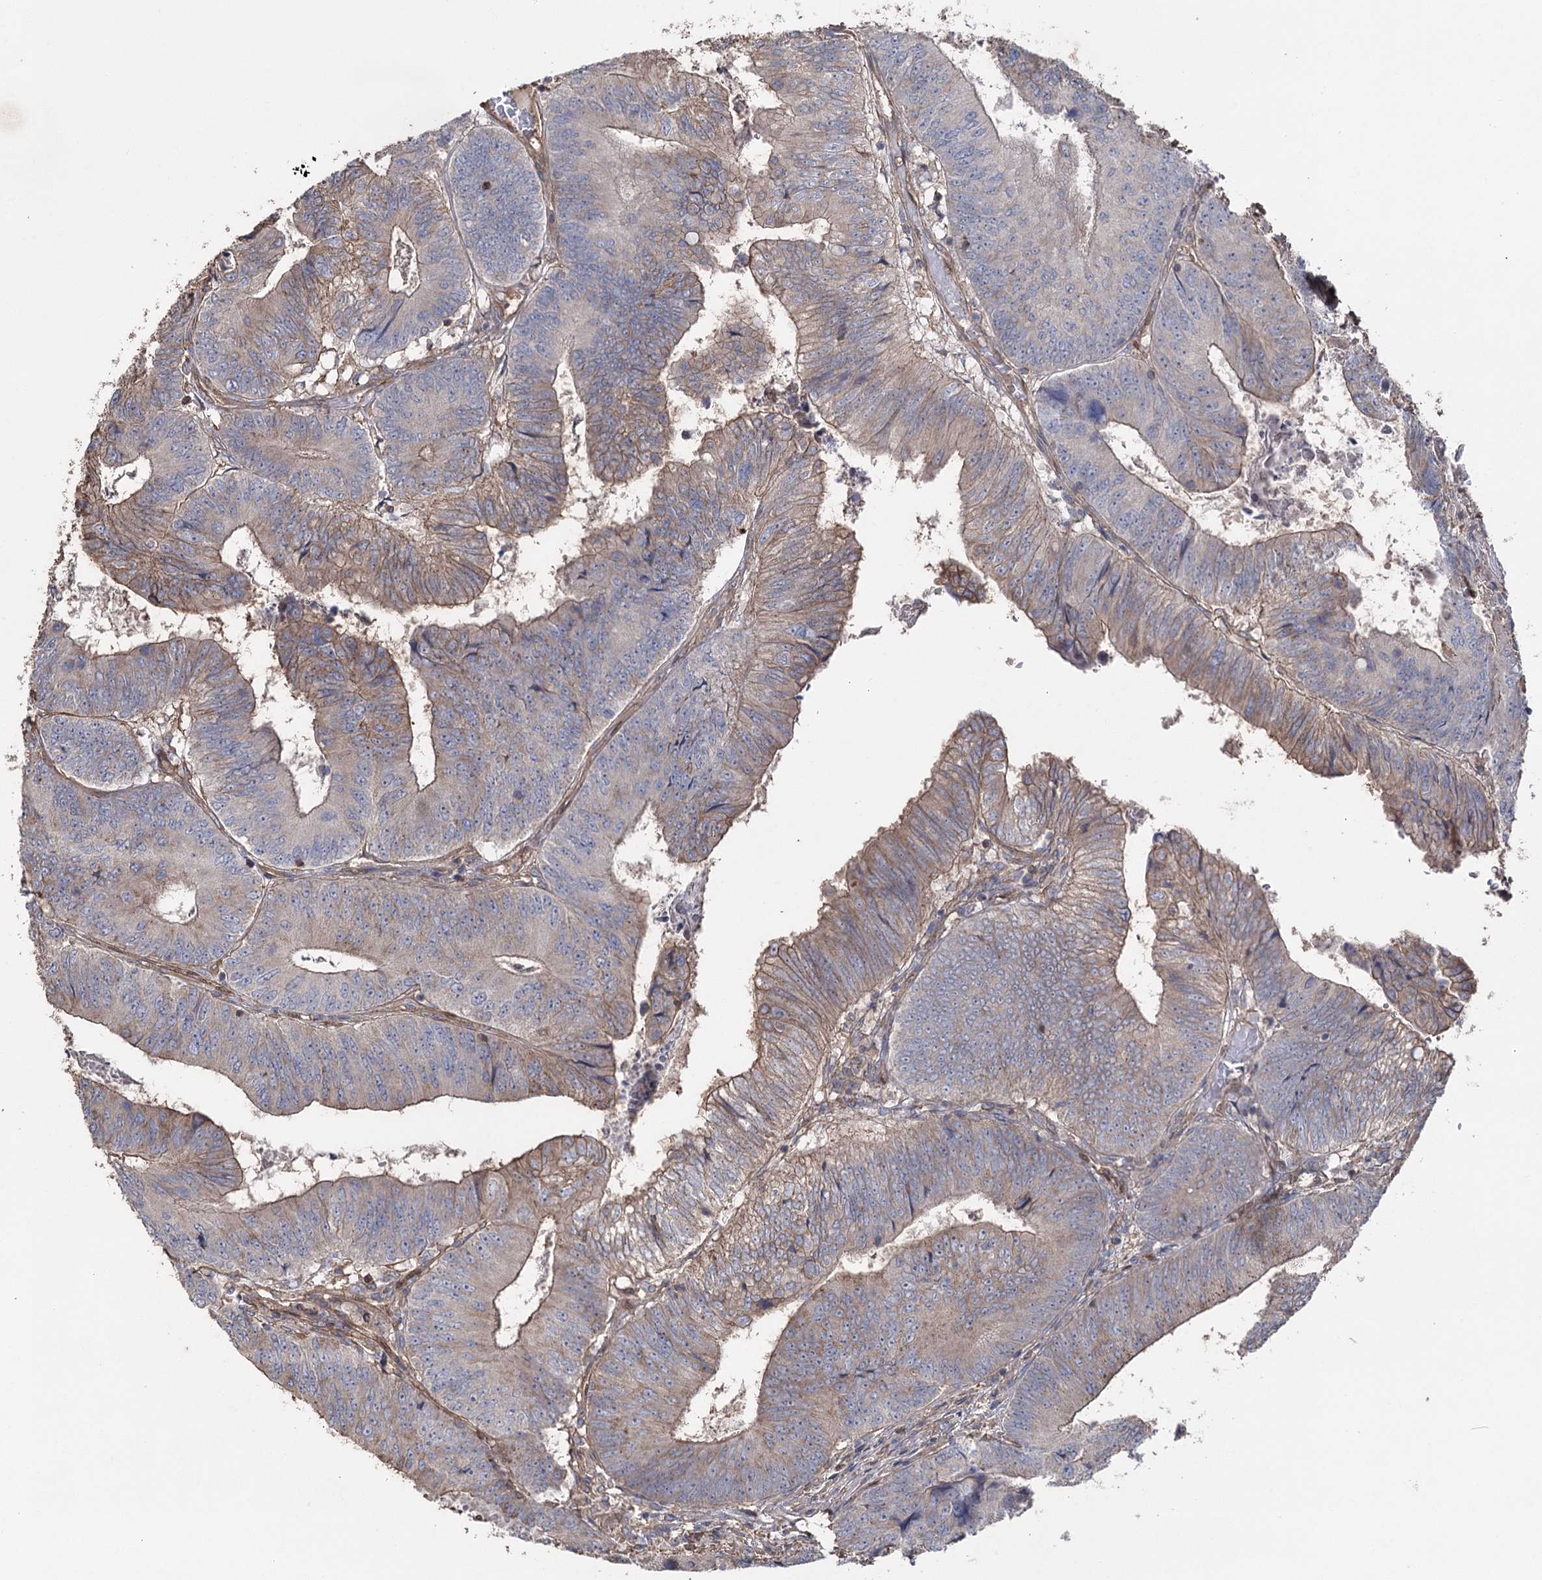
{"staining": {"intensity": "moderate", "quantity": "25%-75%", "location": "cytoplasmic/membranous"}, "tissue": "colorectal cancer", "cell_type": "Tumor cells", "image_type": "cancer", "snomed": [{"axis": "morphology", "description": "Adenocarcinoma, NOS"}, {"axis": "topography", "description": "Colon"}], "caption": "A brown stain shows moderate cytoplasmic/membranous expression of a protein in human colorectal cancer (adenocarcinoma) tumor cells.", "gene": "FAM13B", "patient": {"sex": "female", "age": 67}}